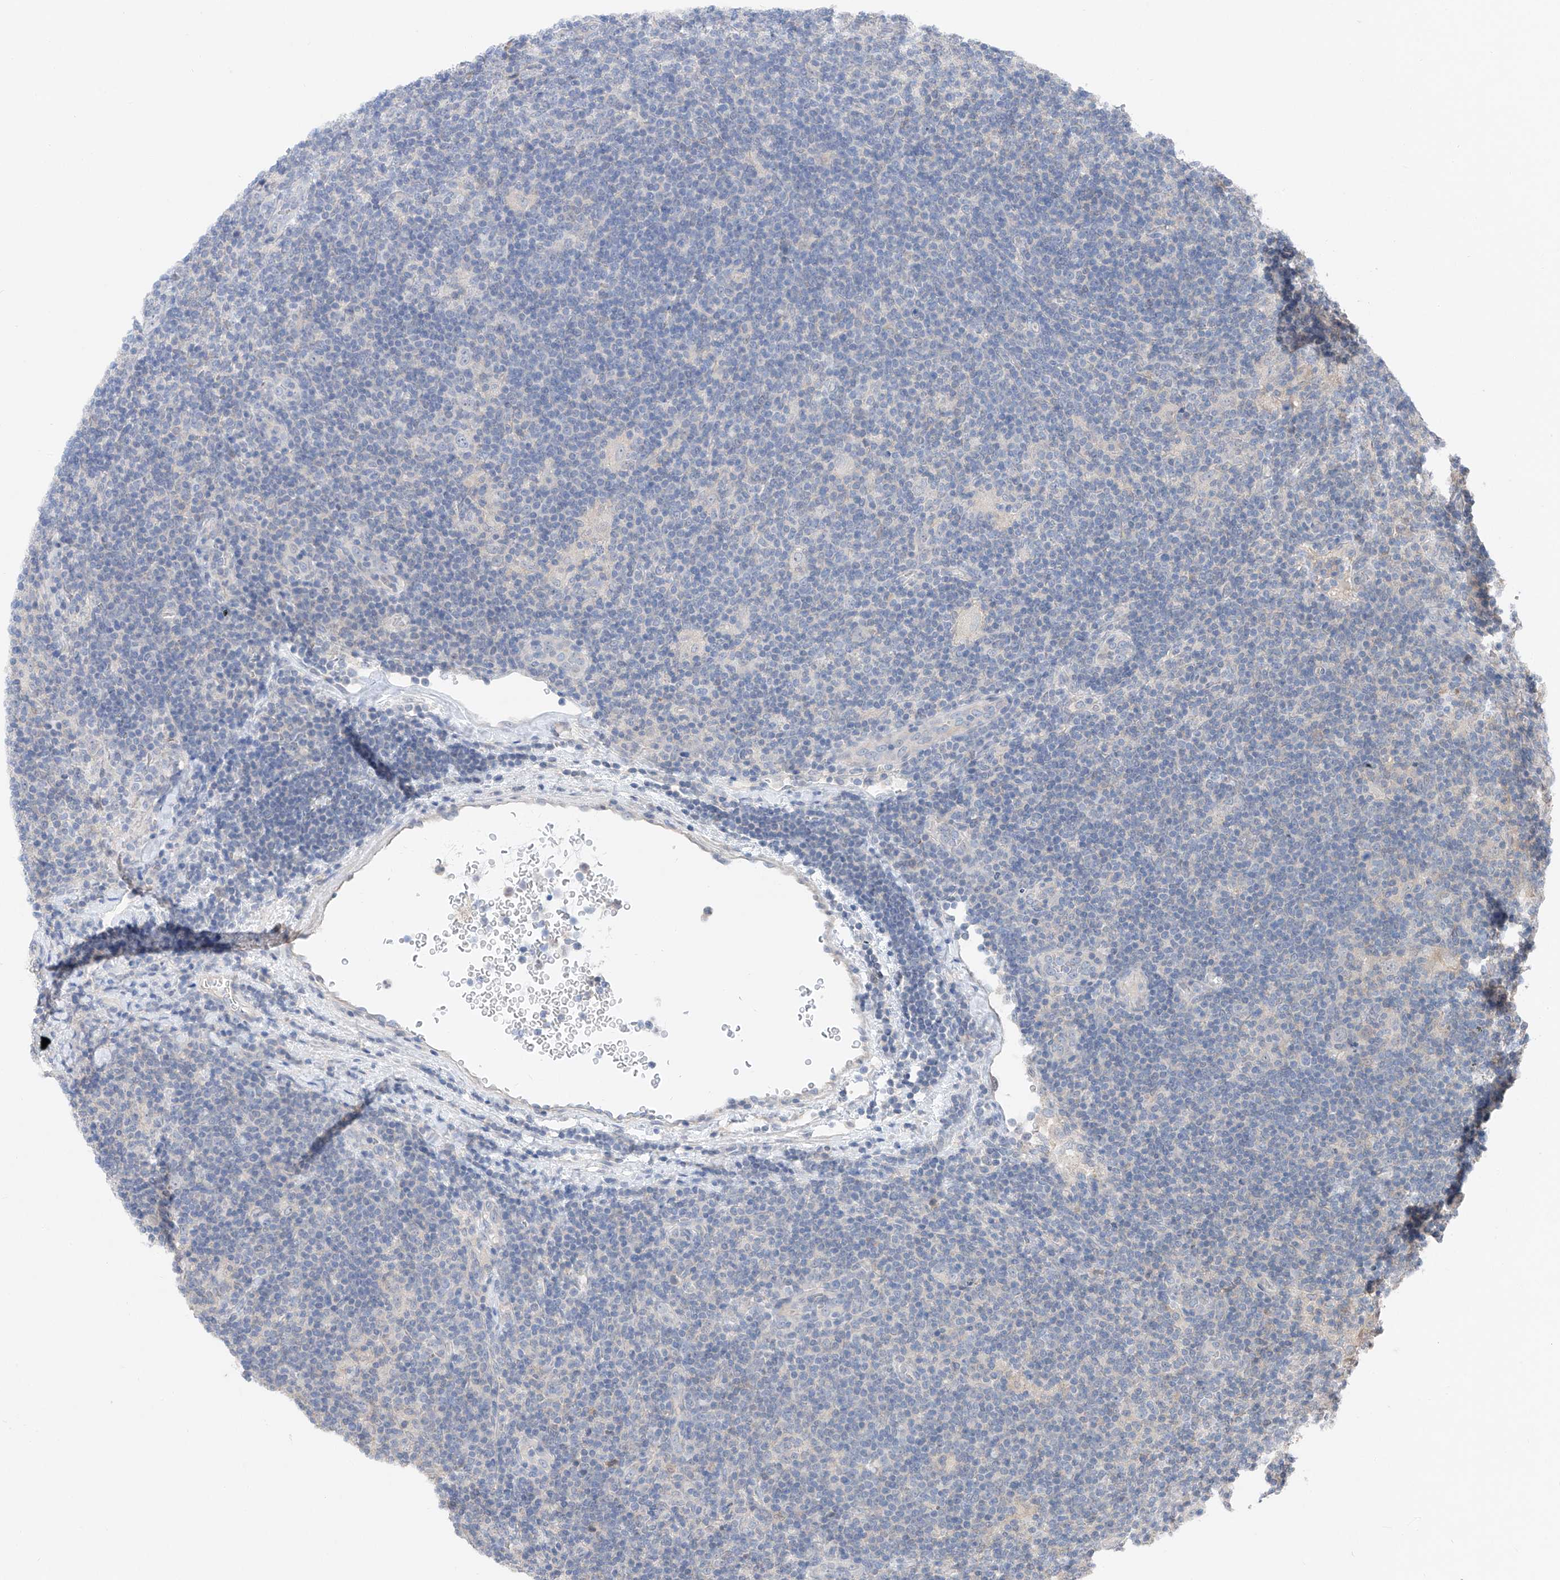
{"staining": {"intensity": "negative", "quantity": "none", "location": "none"}, "tissue": "lymphoma", "cell_type": "Tumor cells", "image_type": "cancer", "snomed": [{"axis": "morphology", "description": "Hodgkin's disease, NOS"}, {"axis": "topography", "description": "Lymph node"}], "caption": "Tumor cells are negative for protein expression in human lymphoma.", "gene": "FUCA2", "patient": {"sex": "female", "age": 57}}